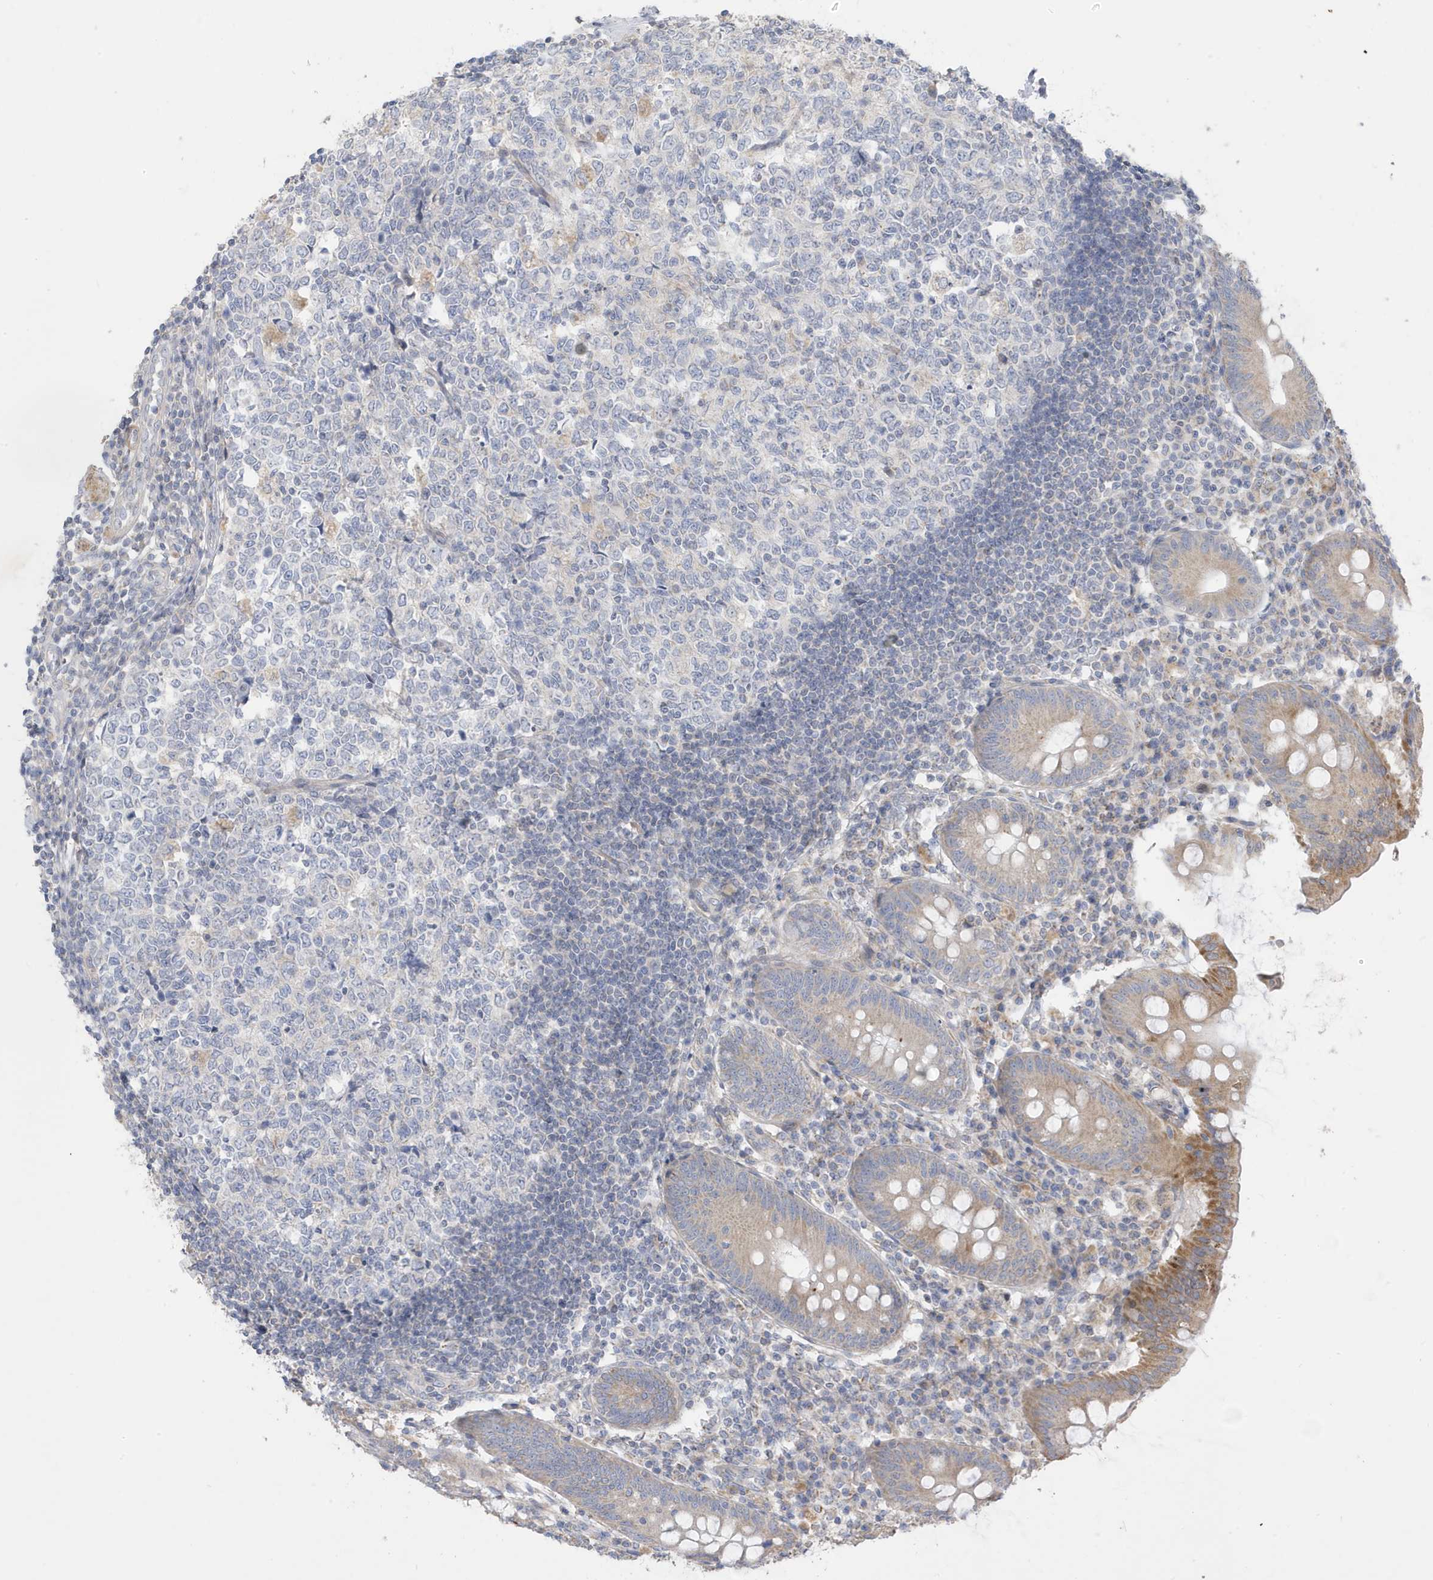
{"staining": {"intensity": "moderate", "quantity": "<25%", "location": "cytoplasmic/membranous"}, "tissue": "appendix", "cell_type": "Glandular cells", "image_type": "normal", "snomed": [{"axis": "morphology", "description": "Normal tissue, NOS"}, {"axis": "topography", "description": "Appendix"}], "caption": "High-magnification brightfield microscopy of benign appendix stained with DAB (brown) and counterstained with hematoxylin (blue). glandular cells exhibit moderate cytoplasmic/membranous staining is seen in about<25% of cells.", "gene": "ATP13A5", "patient": {"sex": "female", "age": 54}}